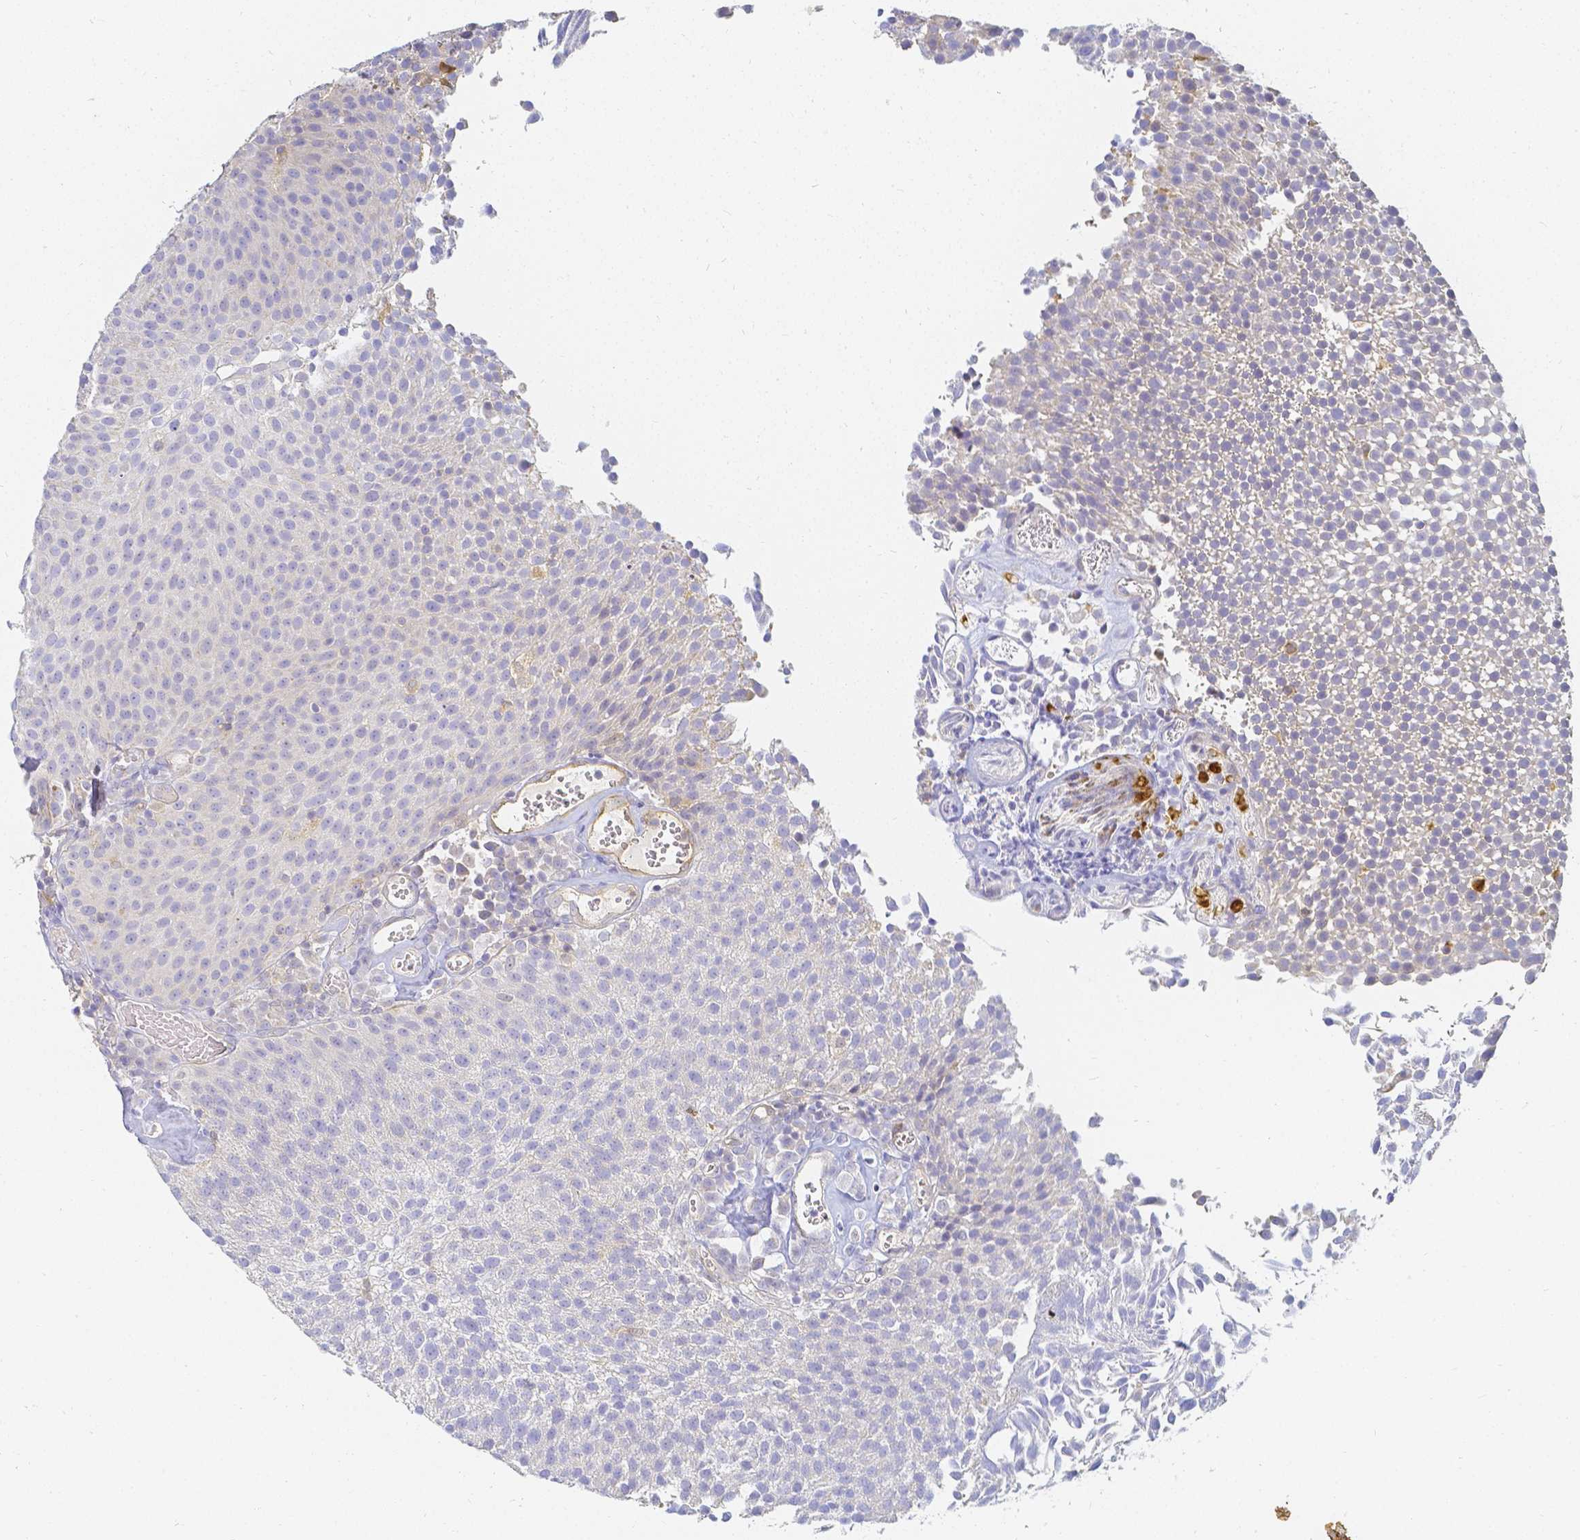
{"staining": {"intensity": "negative", "quantity": "none", "location": "none"}, "tissue": "urothelial cancer", "cell_type": "Tumor cells", "image_type": "cancer", "snomed": [{"axis": "morphology", "description": "Urothelial carcinoma, Low grade"}, {"axis": "topography", "description": "Urinary bladder"}], "caption": "The photomicrograph displays no staining of tumor cells in urothelial carcinoma (low-grade). (DAB (3,3'-diaminobenzidine) immunohistochemistry visualized using brightfield microscopy, high magnification).", "gene": "KCNH1", "patient": {"sex": "female", "age": 79}}